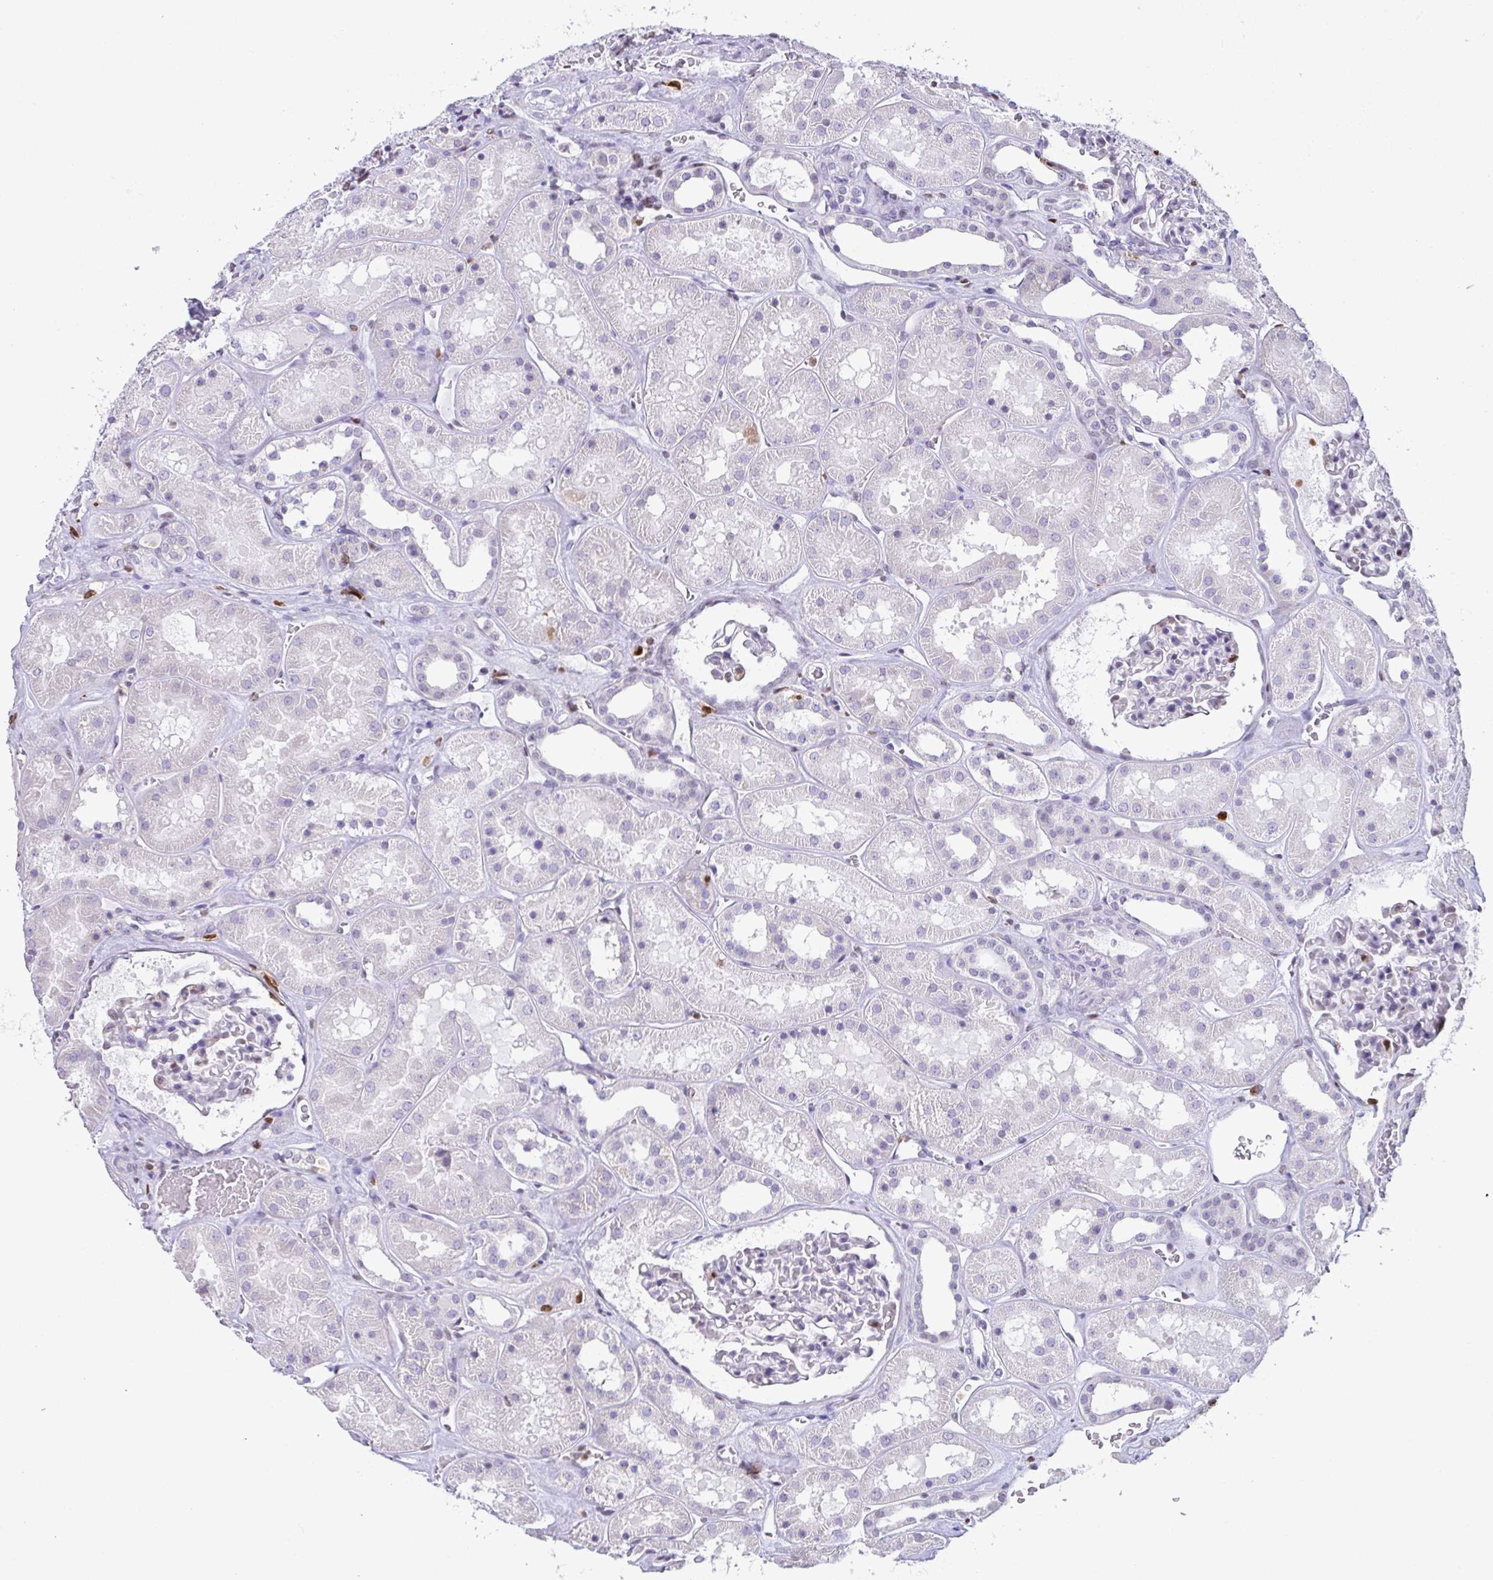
{"staining": {"intensity": "moderate", "quantity": "<25%", "location": "nuclear"}, "tissue": "kidney", "cell_type": "Cells in glomeruli", "image_type": "normal", "snomed": [{"axis": "morphology", "description": "Normal tissue, NOS"}, {"axis": "topography", "description": "Kidney"}], "caption": "IHC micrograph of normal kidney: kidney stained using immunohistochemistry (IHC) exhibits low levels of moderate protein expression localized specifically in the nuclear of cells in glomeruli, appearing as a nuclear brown color.", "gene": "BTBD10", "patient": {"sex": "female", "age": 41}}